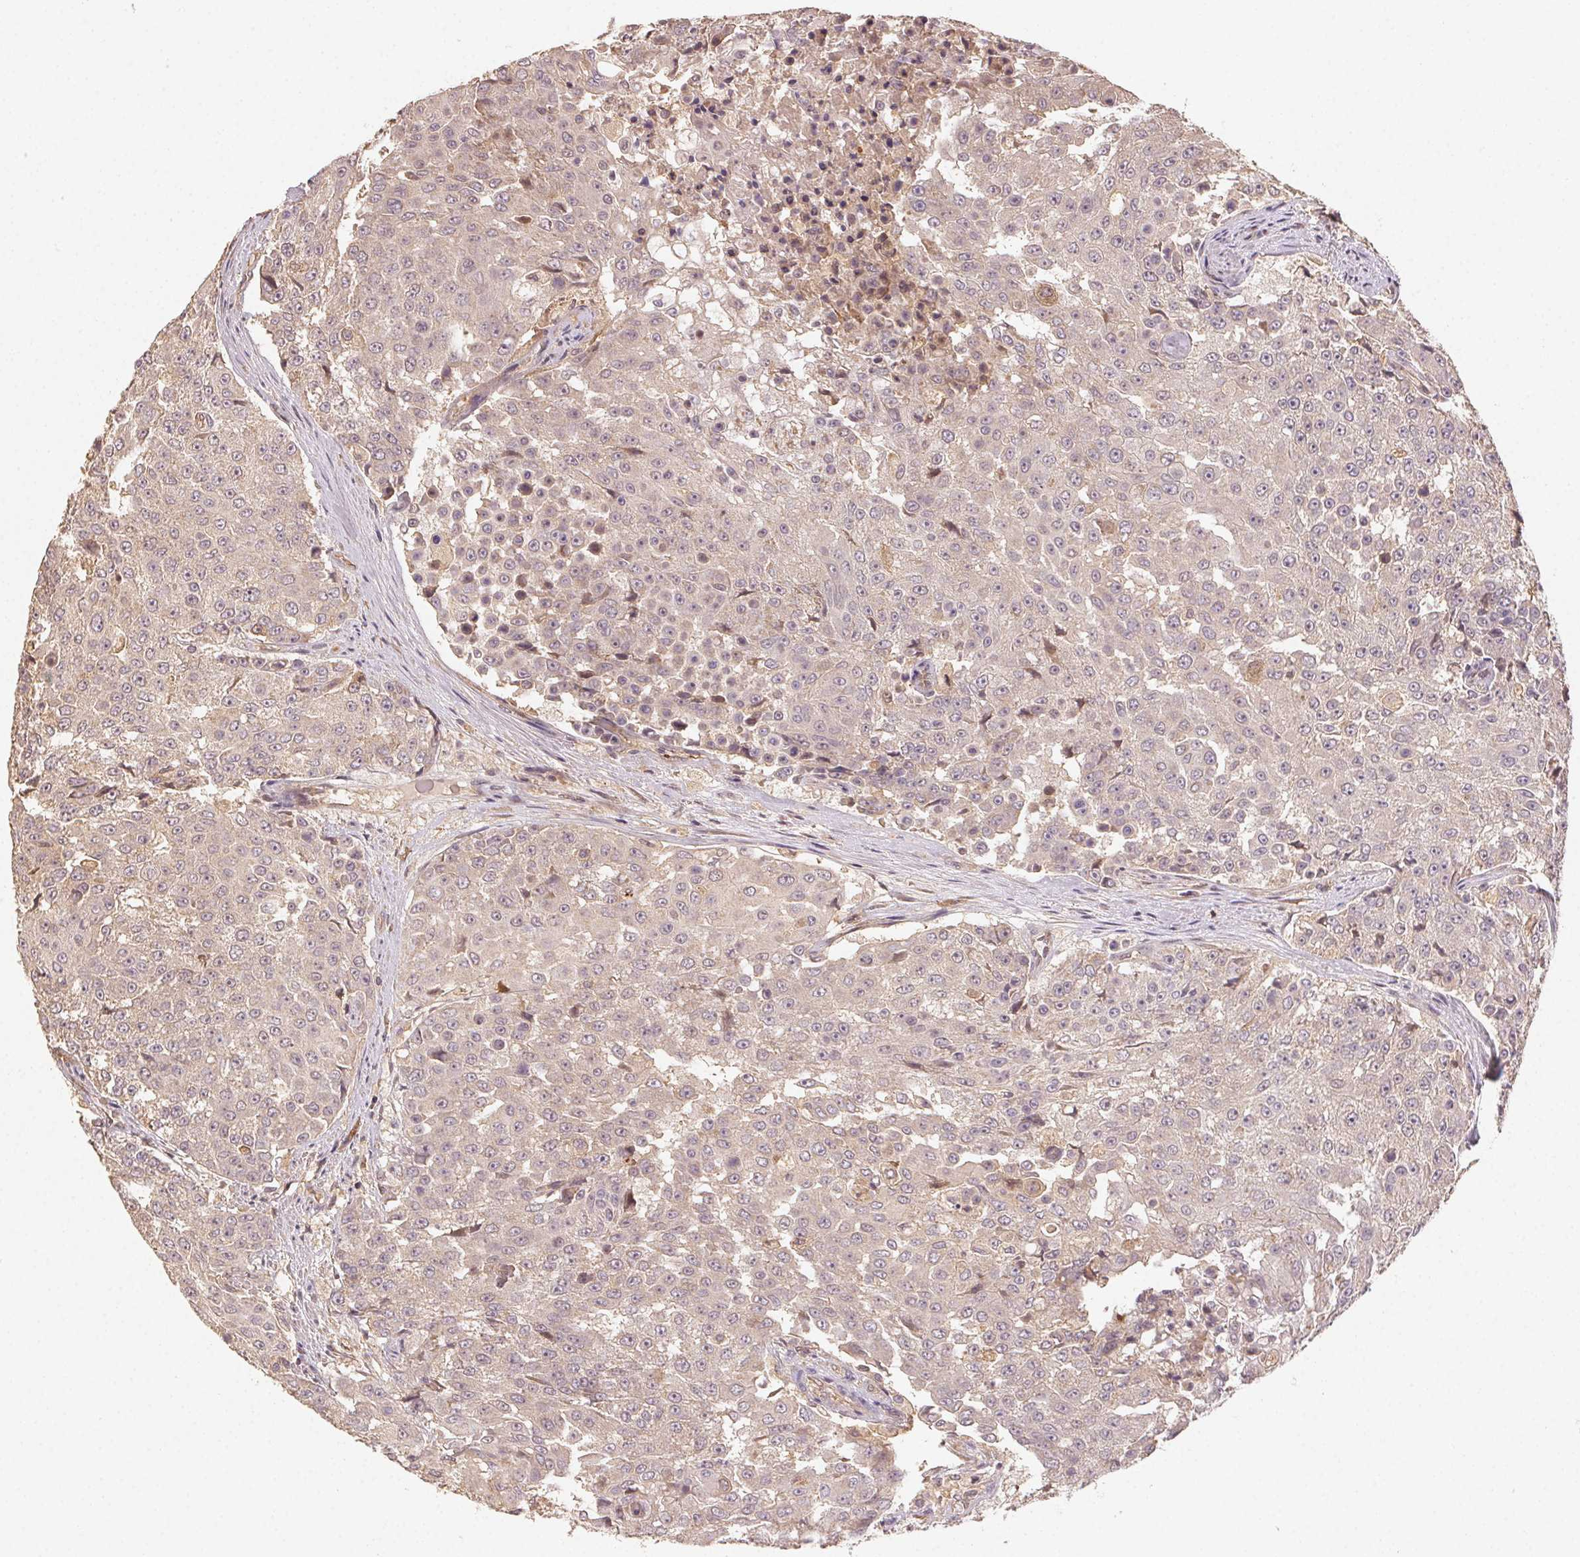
{"staining": {"intensity": "negative", "quantity": "none", "location": "none"}, "tissue": "urothelial cancer", "cell_type": "Tumor cells", "image_type": "cancer", "snomed": [{"axis": "morphology", "description": "Urothelial carcinoma, High grade"}, {"axis": "topography", "description": "Urinary bladder"}], "caption": "DAB (3,3'-diaminobenzidine) immunohistochemical staining of high-grade urothelial carcinoma exhibits no significant expression in tumor cells.", "gene": "RALA", "patient": {"sex": "female", "age": 63}}